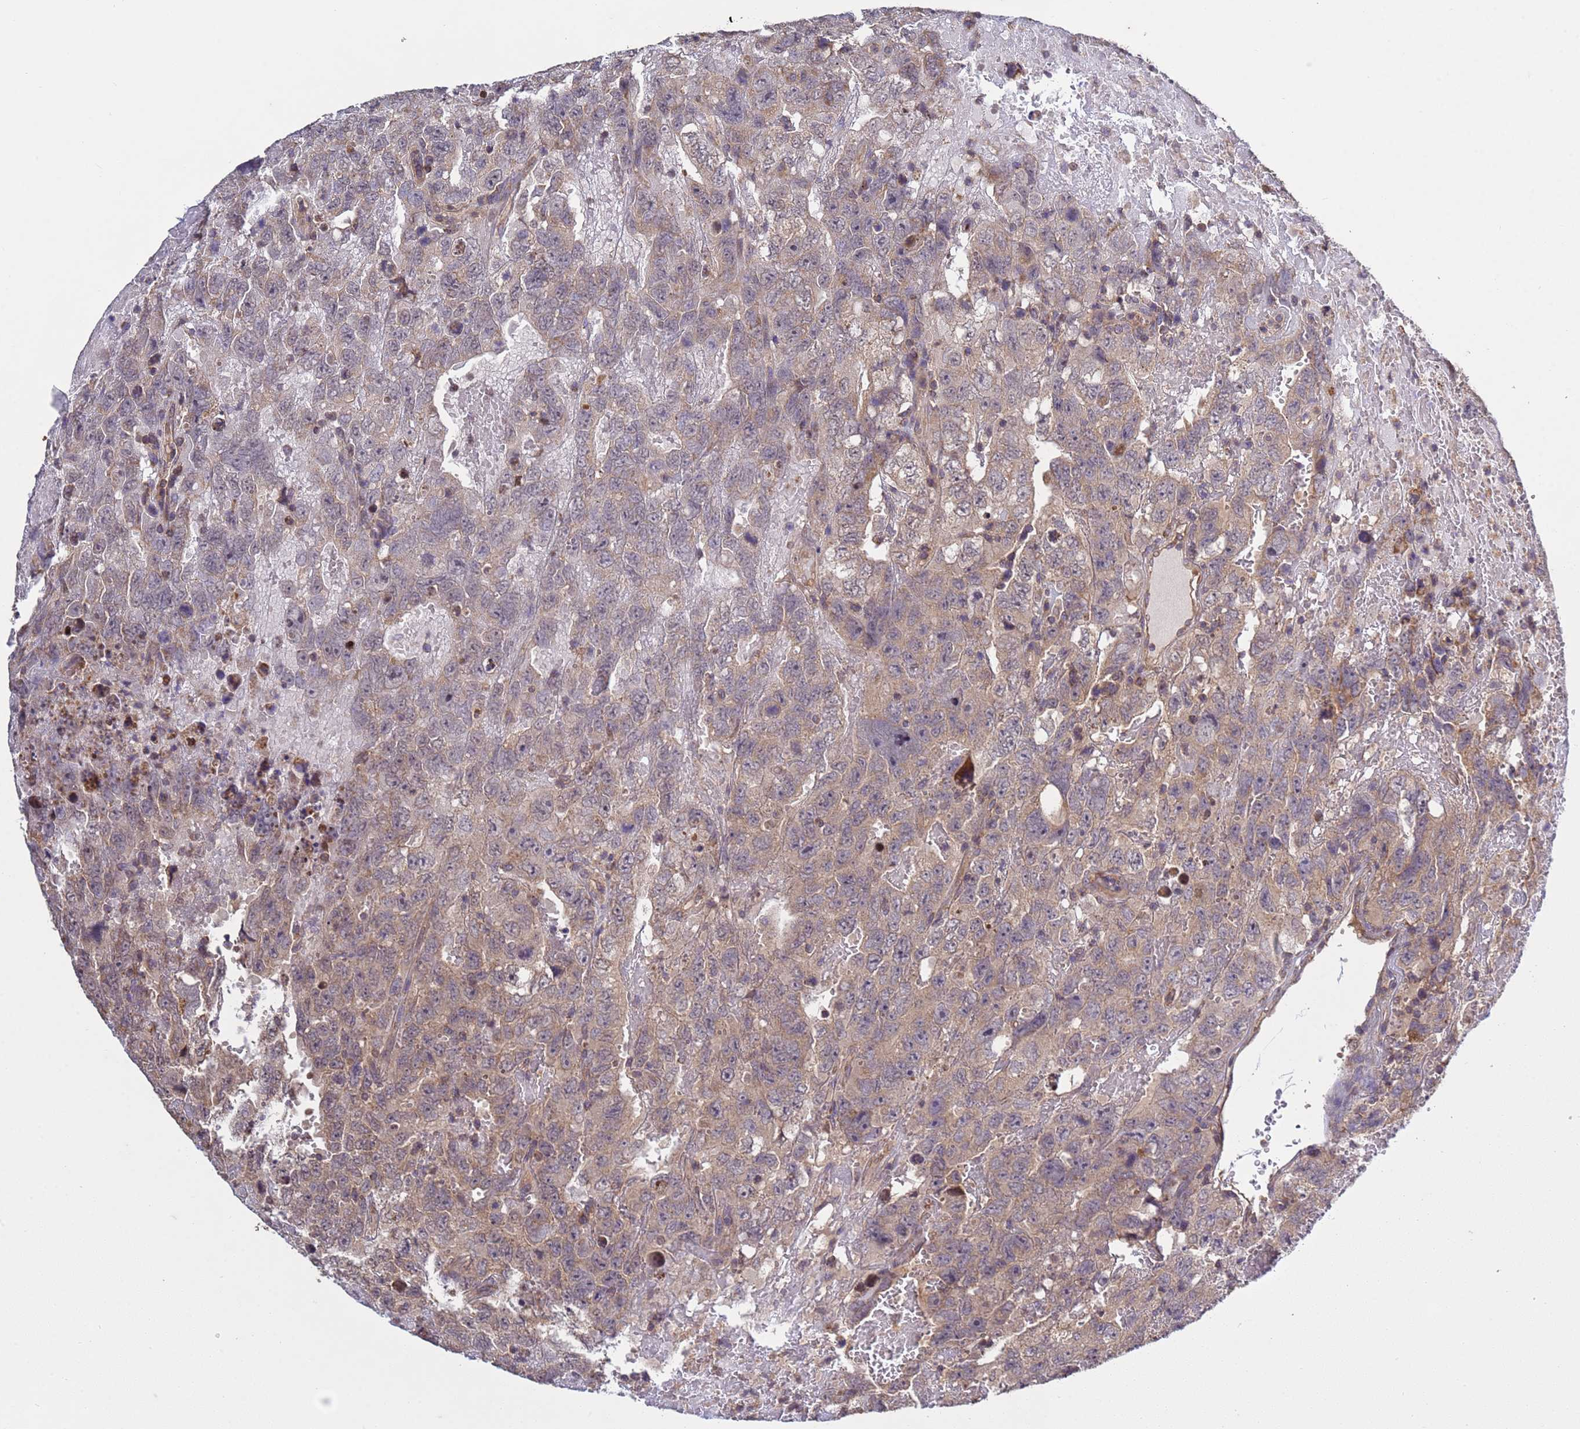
{"staining": {"intensity": "weak", "quantity": "25%-75%", "location": "cytoplasmic/membranous"}, "tissue": "testis cancer", "cell_type": "Tumor cells", "image_type": "cancer", "snomed": [{"axis": "morphology", "description": "Carcinoma, Embryonal, NOS"}, {"axis": "topography", "description": "Testis"}], "caption": "The histopathology image exhibits immunohistochemical staining of testis embryonal carcinoma. There is weak cytoplasmic/membranous staining is appreciated in approximately 25%-75% of tumor cells.", "gene": "P2RX7", "patient": {"sex": "male", "age": 45}}